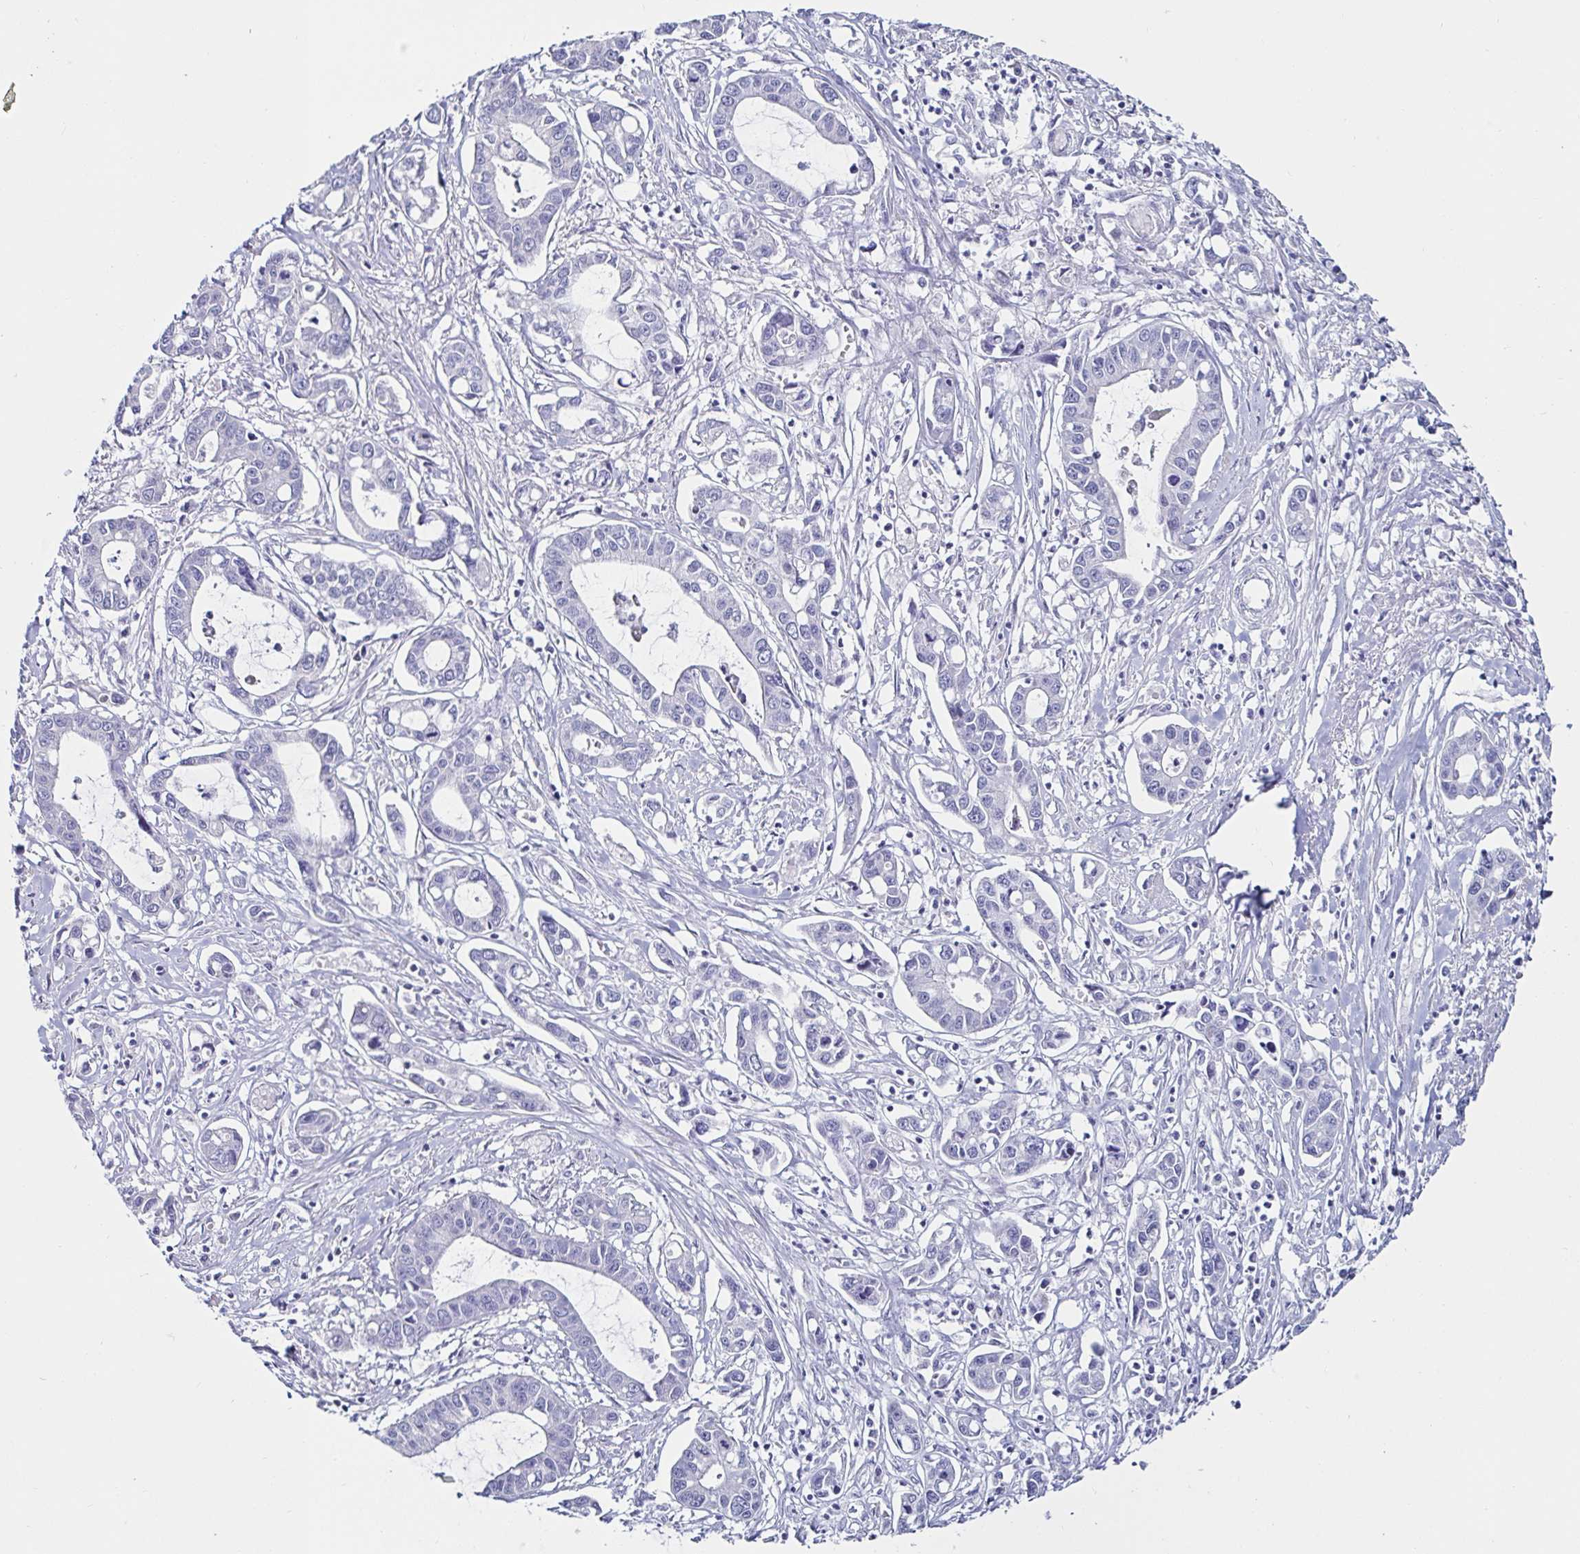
{"staining": {"intensity": "negative", "quantity": "none", "location": "none"}, "tissue": "liver cancer", "cell_type": "Tumor cells", "image_type": "cancer", "snomed": [{"axis": "morphology", "description": "Cholangiocarcinoma"}, {"axis": "topography", "description": "Liver"}], "caption": "Immunohistochemical staining of liver cholangiocarcinoma reveals no significant staining in tumor cells.", "gene": "C4orf17", "patient": {"sex": "male", "age": 58}}